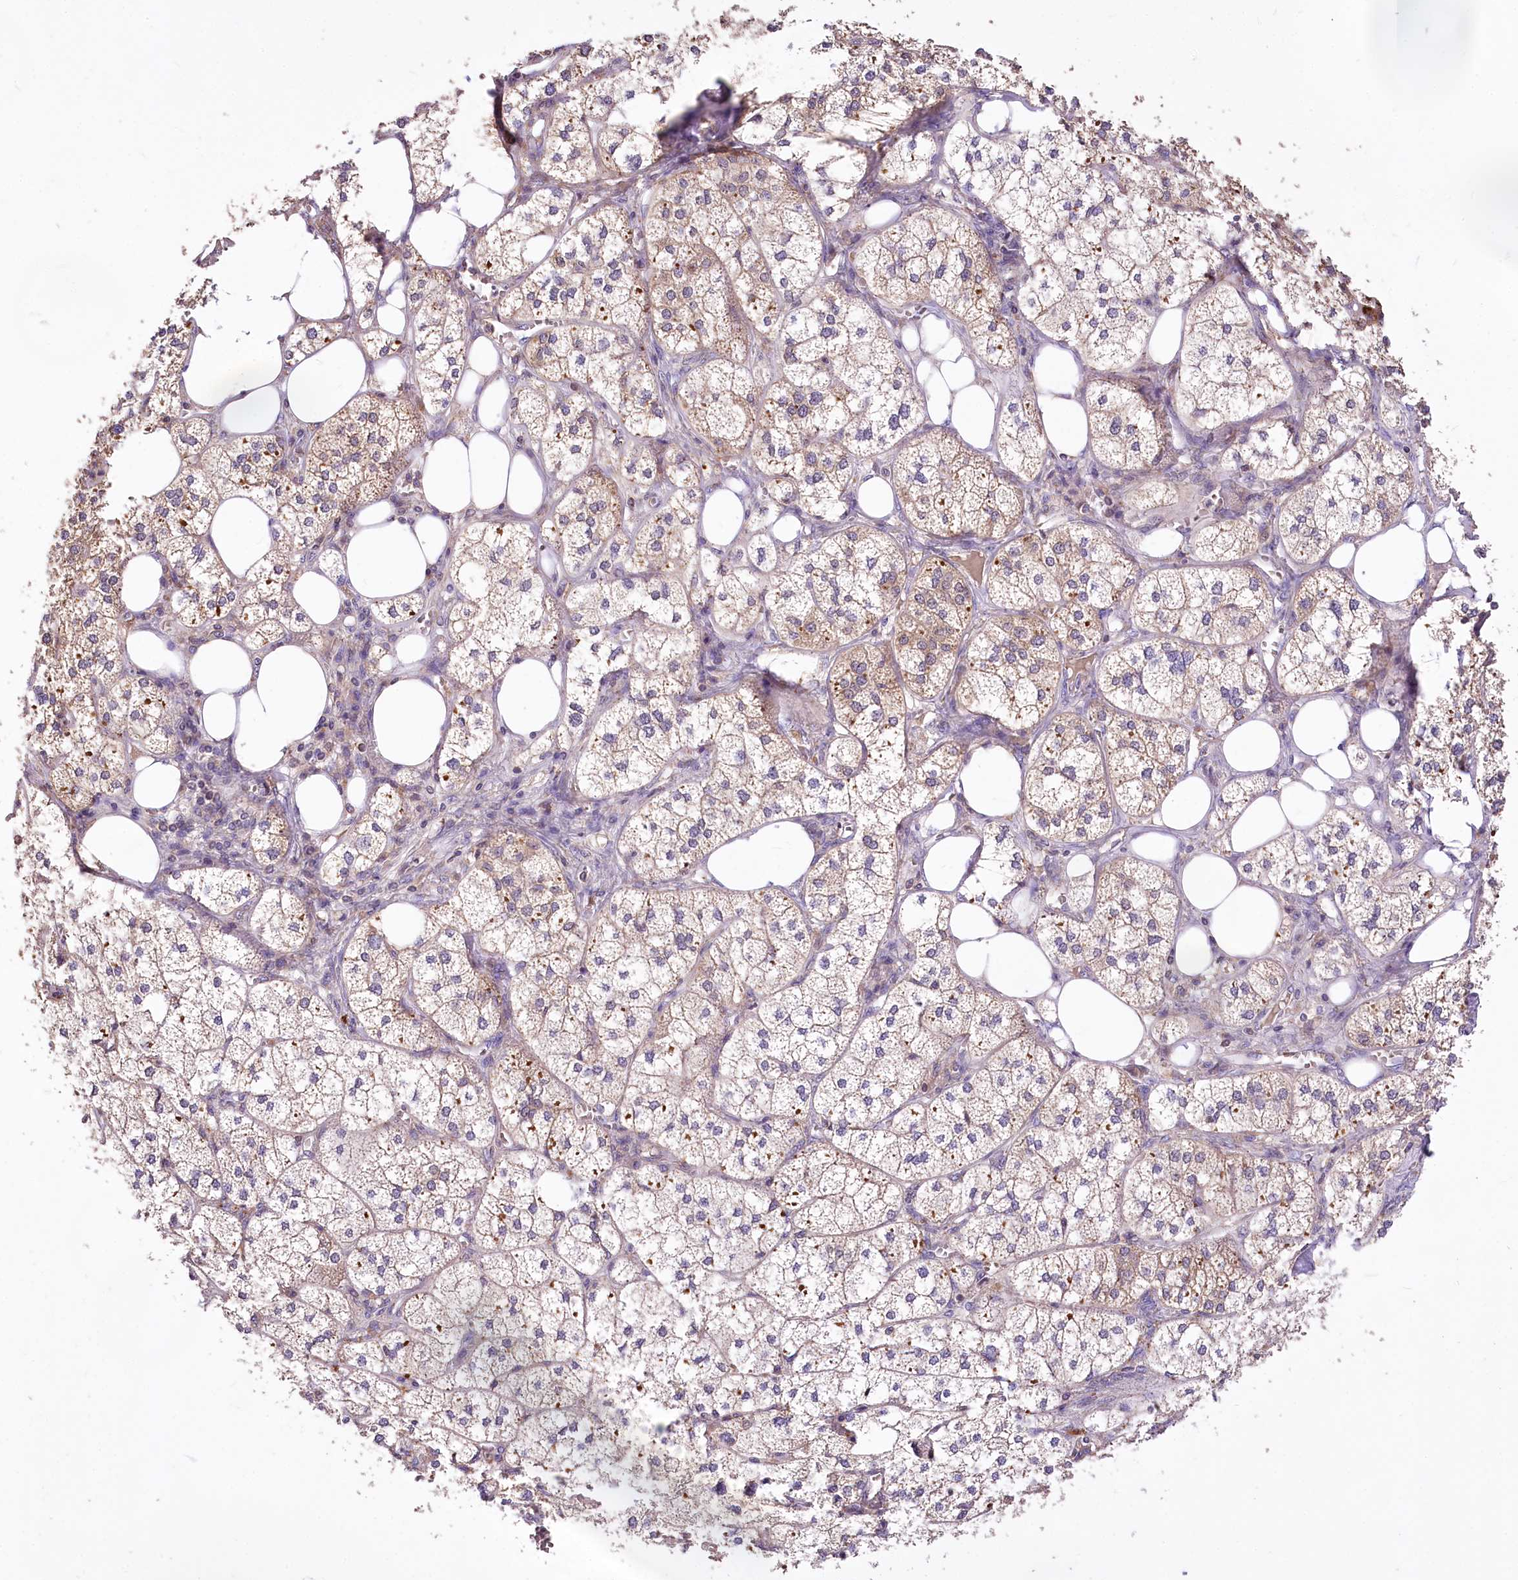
{"staining": {"intensity": "strong", "quantity": "25%-75%", "location": "cytoplasmic/membranous"}, "tissue": "adrenal gland", "cell_type": "Glandular cells", "image_type": "normal", "snomed": [{"axis": "morphology", "description": "Normal tissue, NOS"}, {"axis": "topography", "description": "Adrenal gland"}], "caption": "DAB (3,3'-diaminobenzidine) immunohistochemical staining of normal human adrenal gland displays strong cytoplasmic/membranous protein staining in approximately 25%-75% of glandular cells. (Stains: DAB in brown, nuclei in blue, Microscopy: brightfield microscopy at high magnification).", "gene": "SERGEF", "patient": {"sex": "female", "age": 61}}